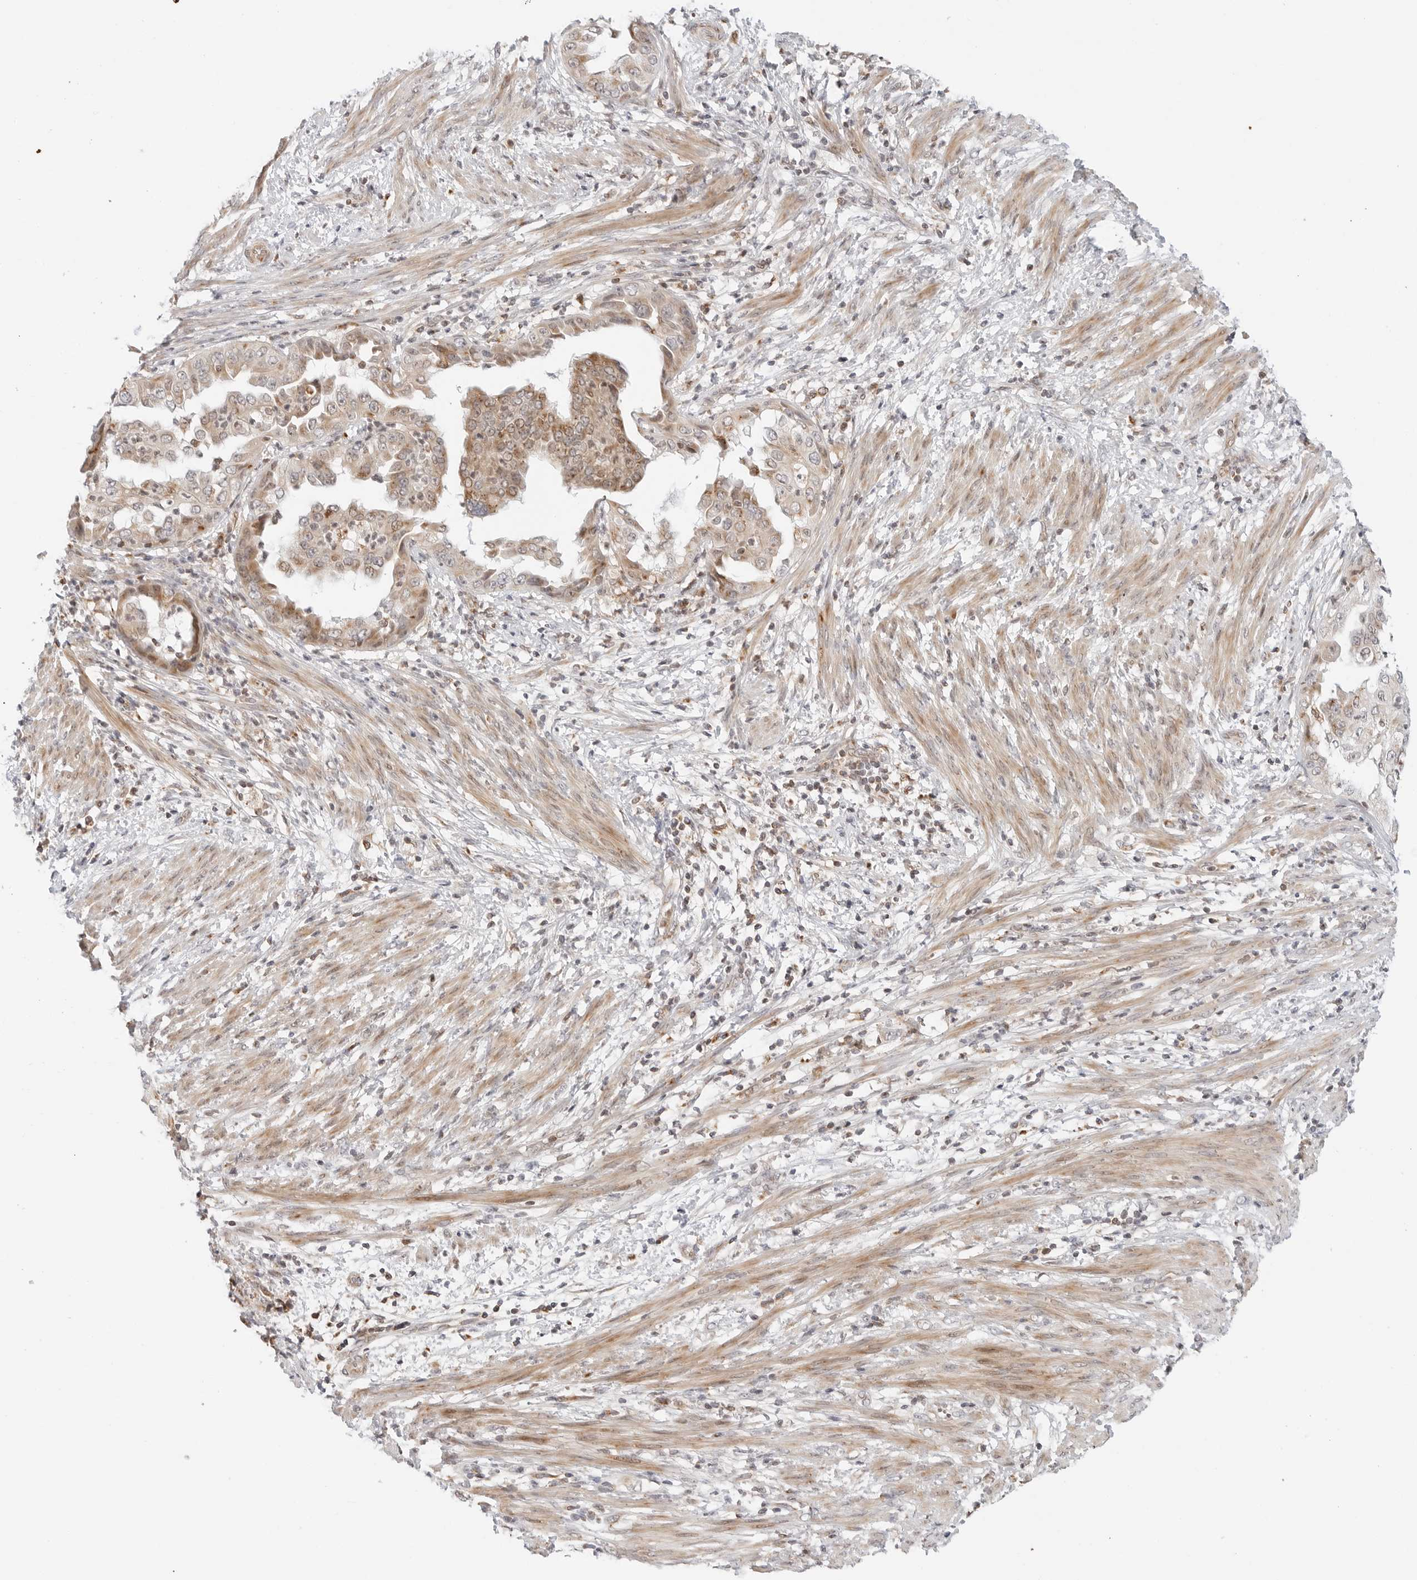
{"staining": {"intensity": "weak", "quantity": ">75%", "location": "cytoplasmic/membranous"}, "tissue": "endometrial cancer", "cell_type": "Tumor cells", "image_type": "cancer", "snomed": [{"axis": "morphology", "description": "Adenocarcinoma, NOS"}, {"axis": "topography", "description": "Endometrium"}], "caption": "This is a histology image of immunohistochemistry (IHC) staining of endometrial cancer, which shows weak positivity in the cytoplasmic/membranous of tumor cells.", "gene": "DYRK4", "patient": {"sex": "female", "age": 85}}